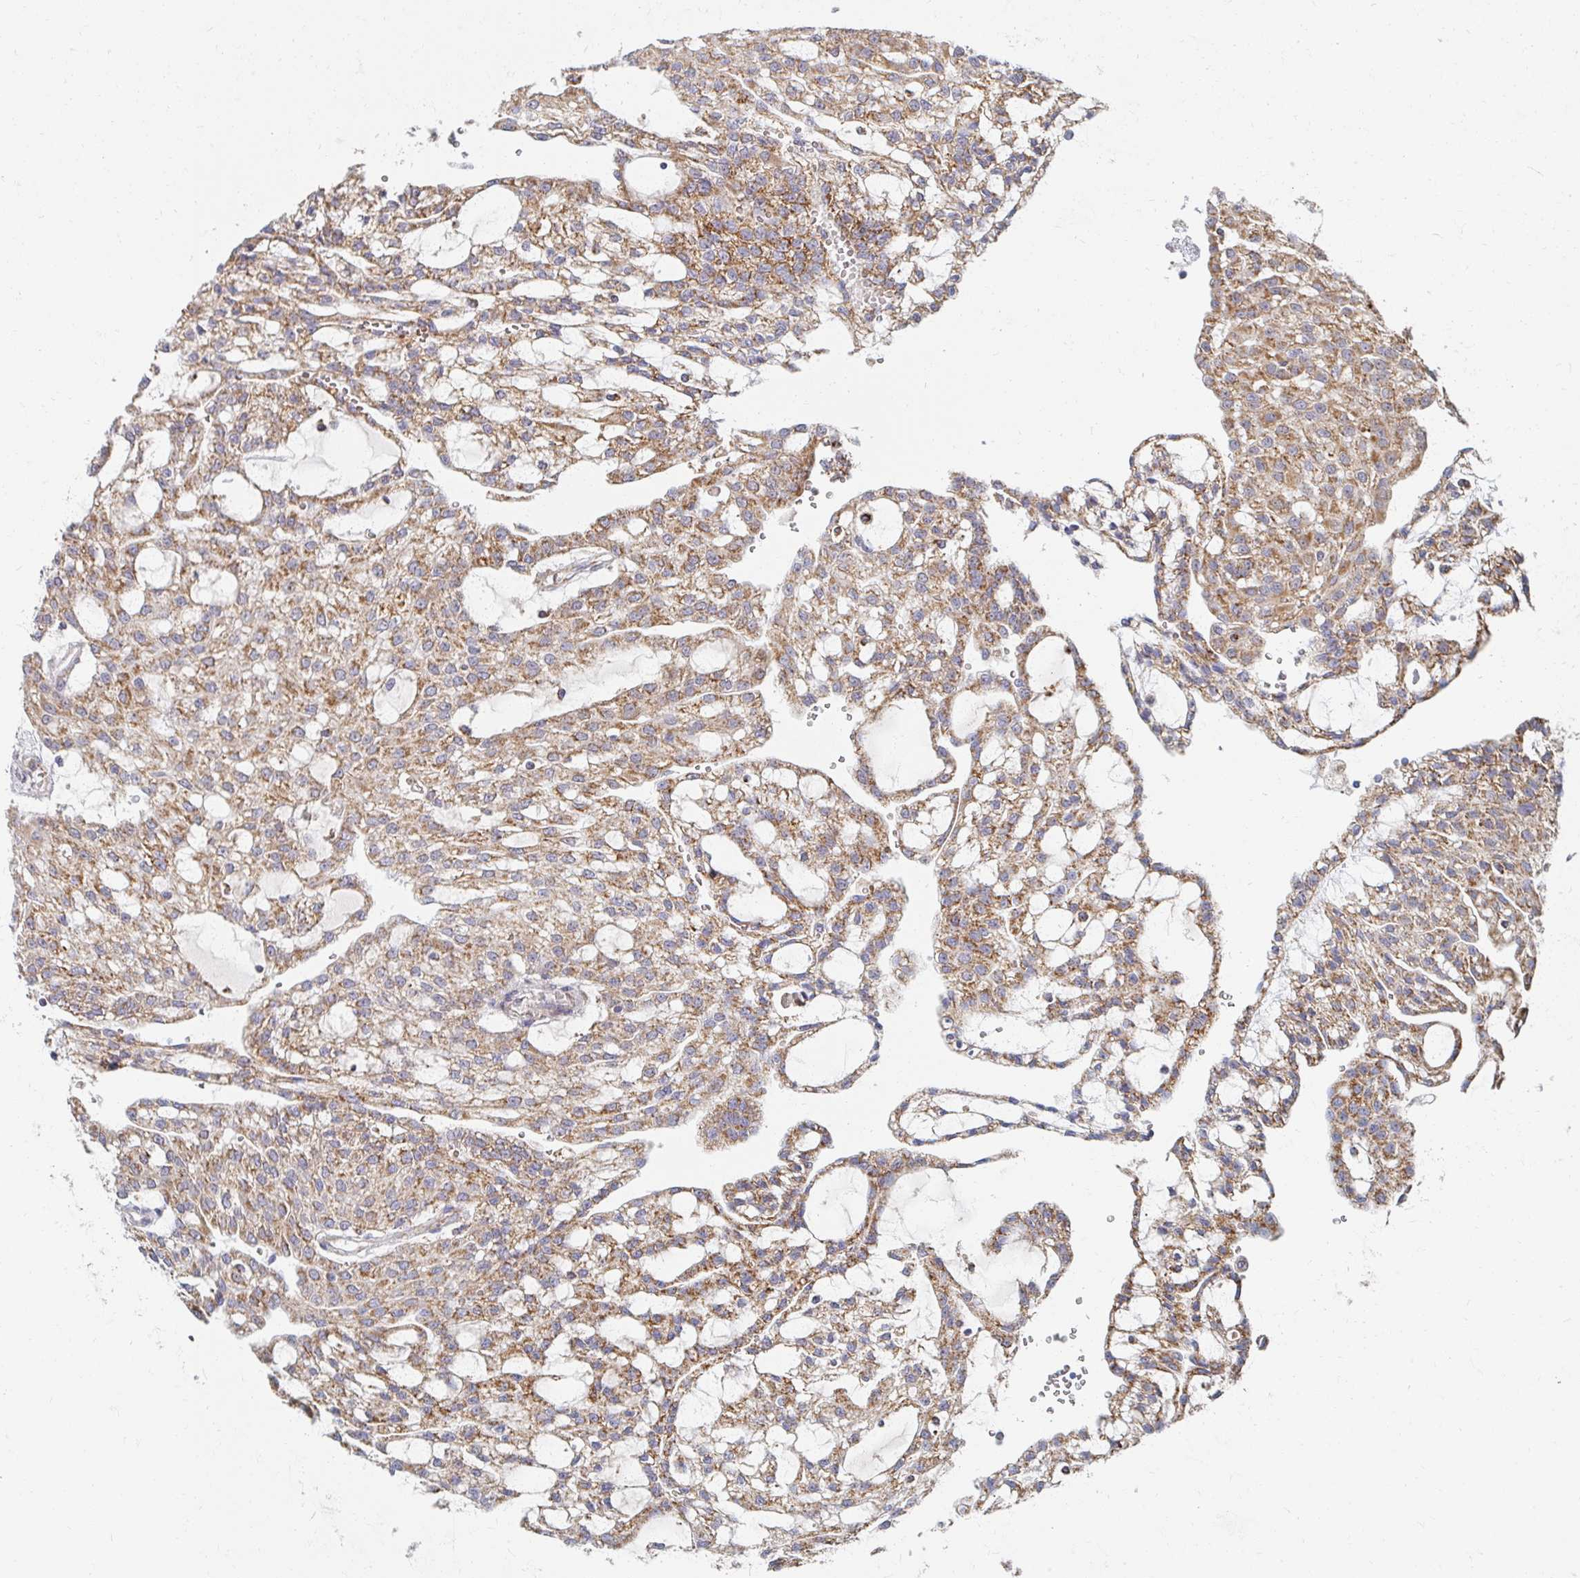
{"staining": {"intensity": "moderate", "quantity": ">75%", "location": "cytoplasmic/membranous"}, "tissue": "renal cancer", "cell_type": "Tumor cells", "image_type": "cancer", "snomed": [{"axis": "morphology", "description": "Adenocarcinoma, NOS"}, {"axis": "topography", "description": "Kidney"}], "caption": "Adenocarcinoma (renal) tissue displays moderate cytoplasmic/membranous expression in about >75% of tumor cells The protein is shown in brown color, while the nuclei are stained blue.", "gene": "MAVS", "patient": {"sex": "male", "age": 63}}